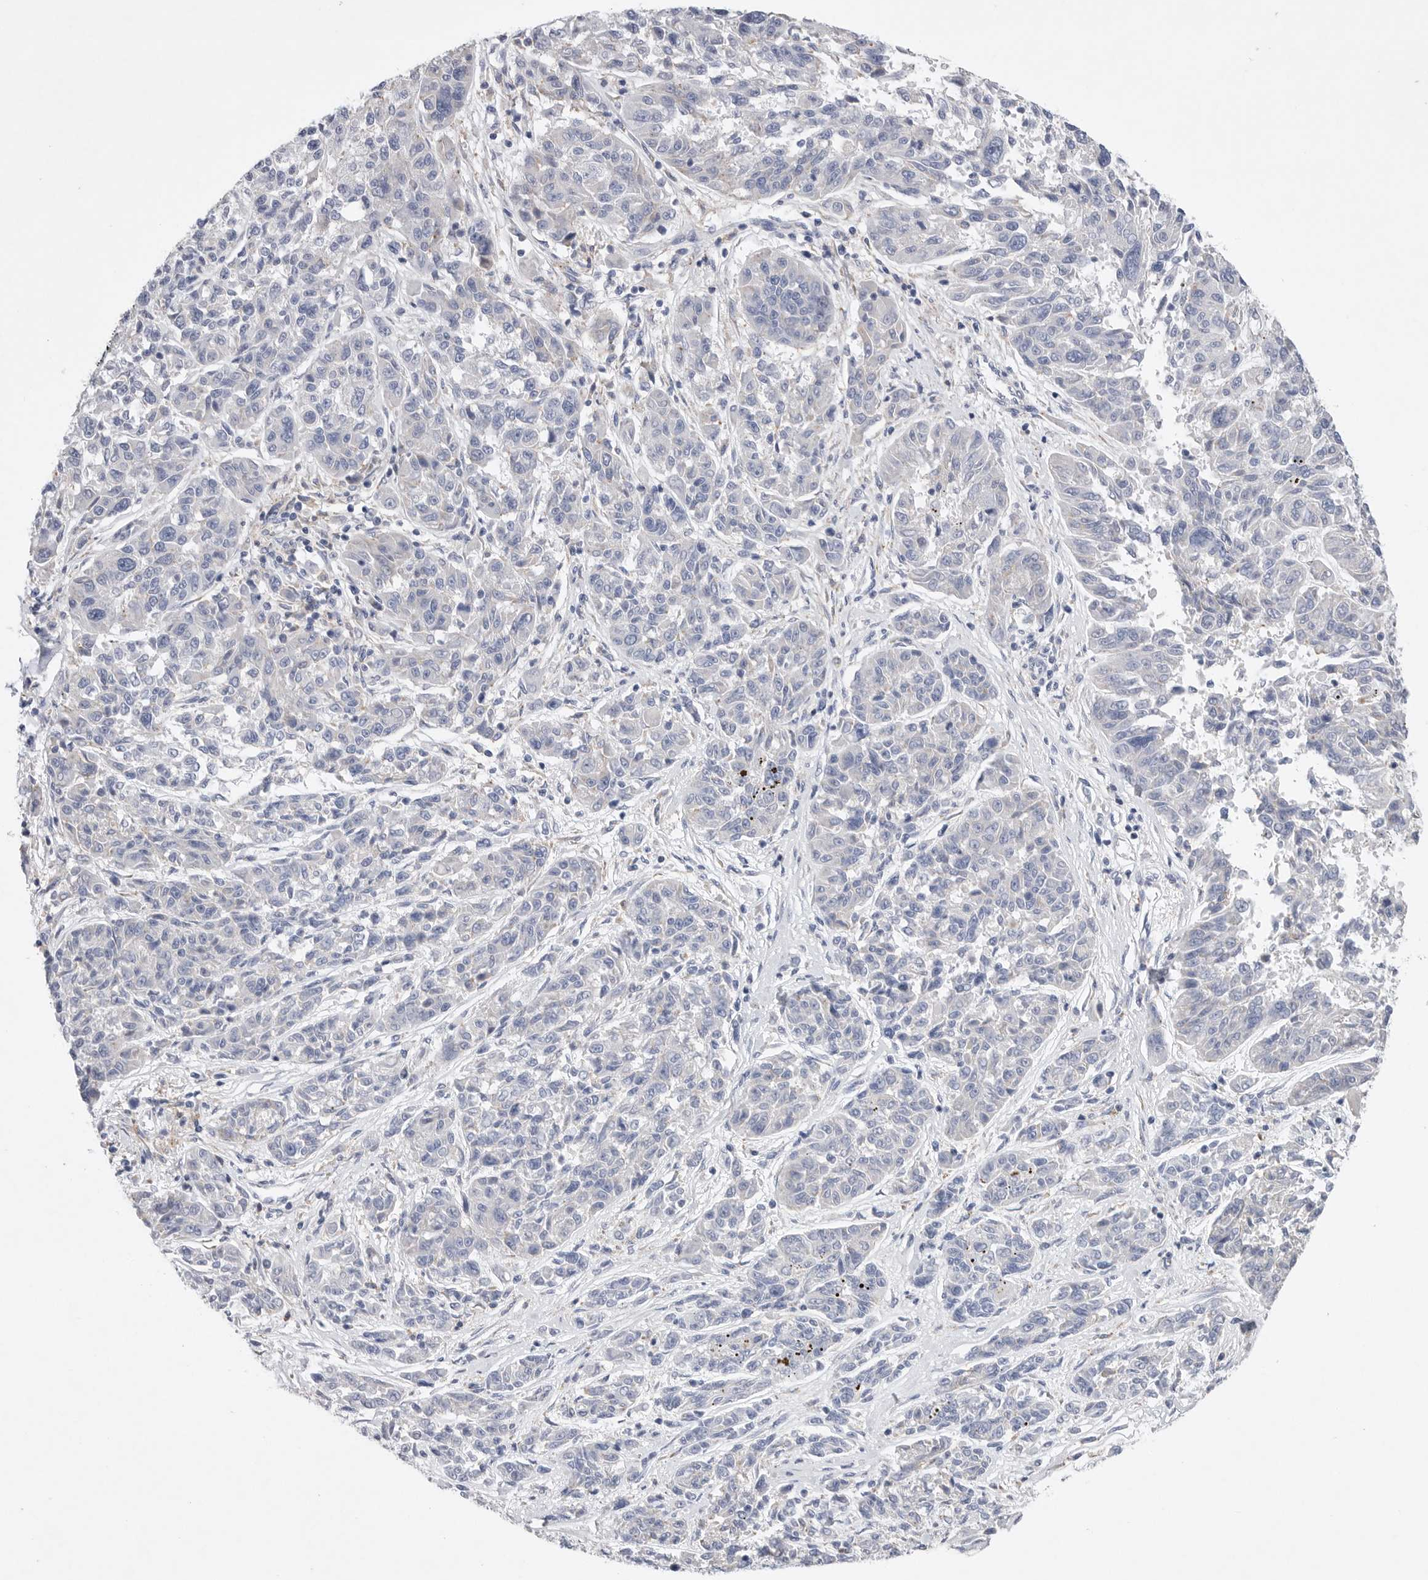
{"staining": {"intensity": "negative", "quantity": "none", "location": "none"}, "tissue": "melanoma", "cell_type": "Tumor cells", "image_type": "cancer", "snomed": [{"axis": "morphology", "description": "Malignant melanoma, NOS"}, {"axis": "topography", "description": "Skin"}], "caption": "This image is of melanoma stained with immunohistochemistry (IHC) to label a protein in brown with the nuclei are counter-stained blue. There is no expression in tumor cells.", "gene": "CAMK2B", "patient": {"sex": "male", "age": 53}}